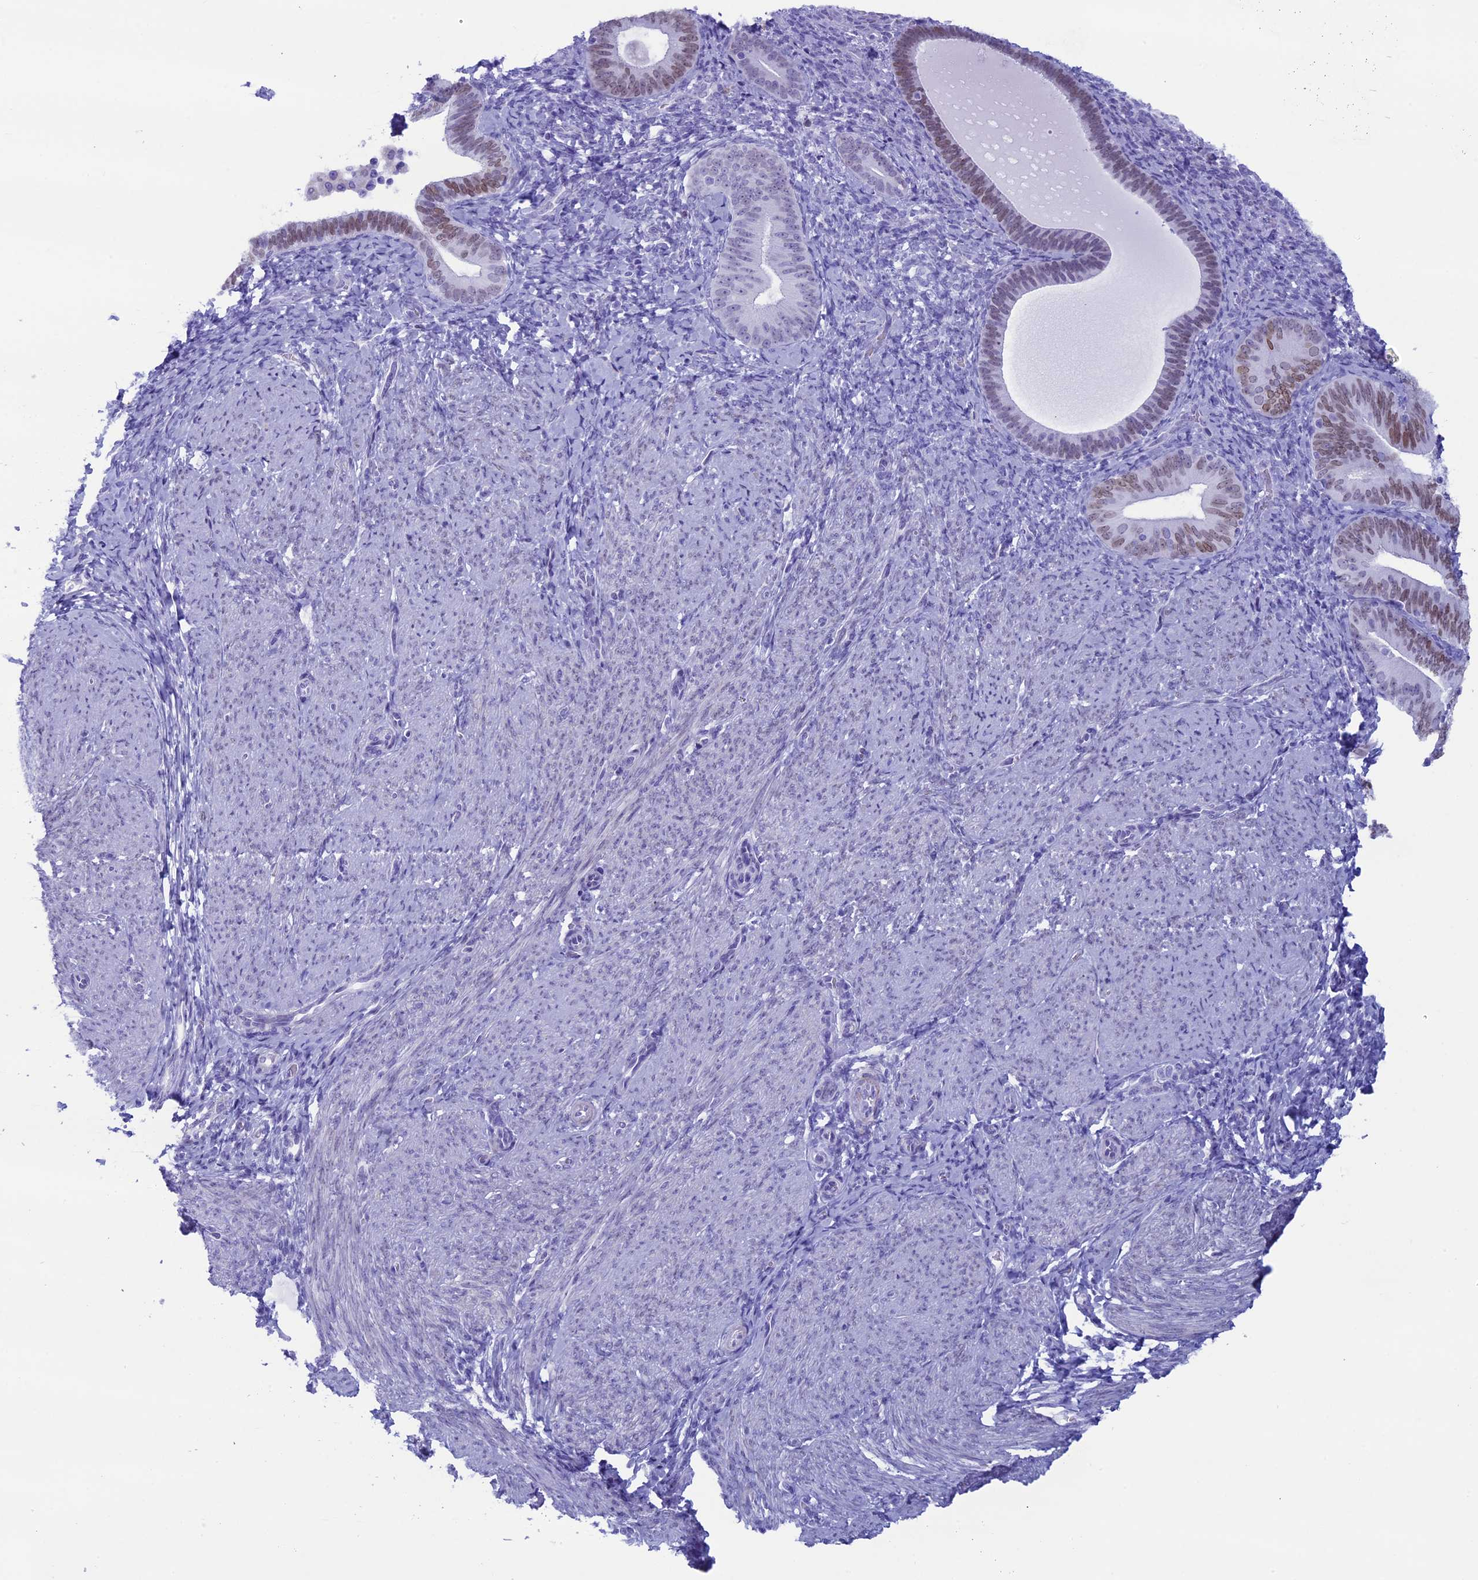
{"staining": {"intensity": "negative", "quantity": "none", "location": "none"}, "tissue": "endometrium", "cell_type": "Cells in endometrial stroma", "image_type": "normal", "snomed": [{"axis": "morphology", "description": "Normal tissue, NOS"}, {"axis": "topography", "description": "Endometrium"}], "caption": "Immunohistochemical staining of benign endometrium reveals no significant staining in cells in endometrial stroma. (DAB immunohistochemistry (IHC), high magnification).", "gene": "FAM169A", "patient": {"sex": "female", "age": 65}}